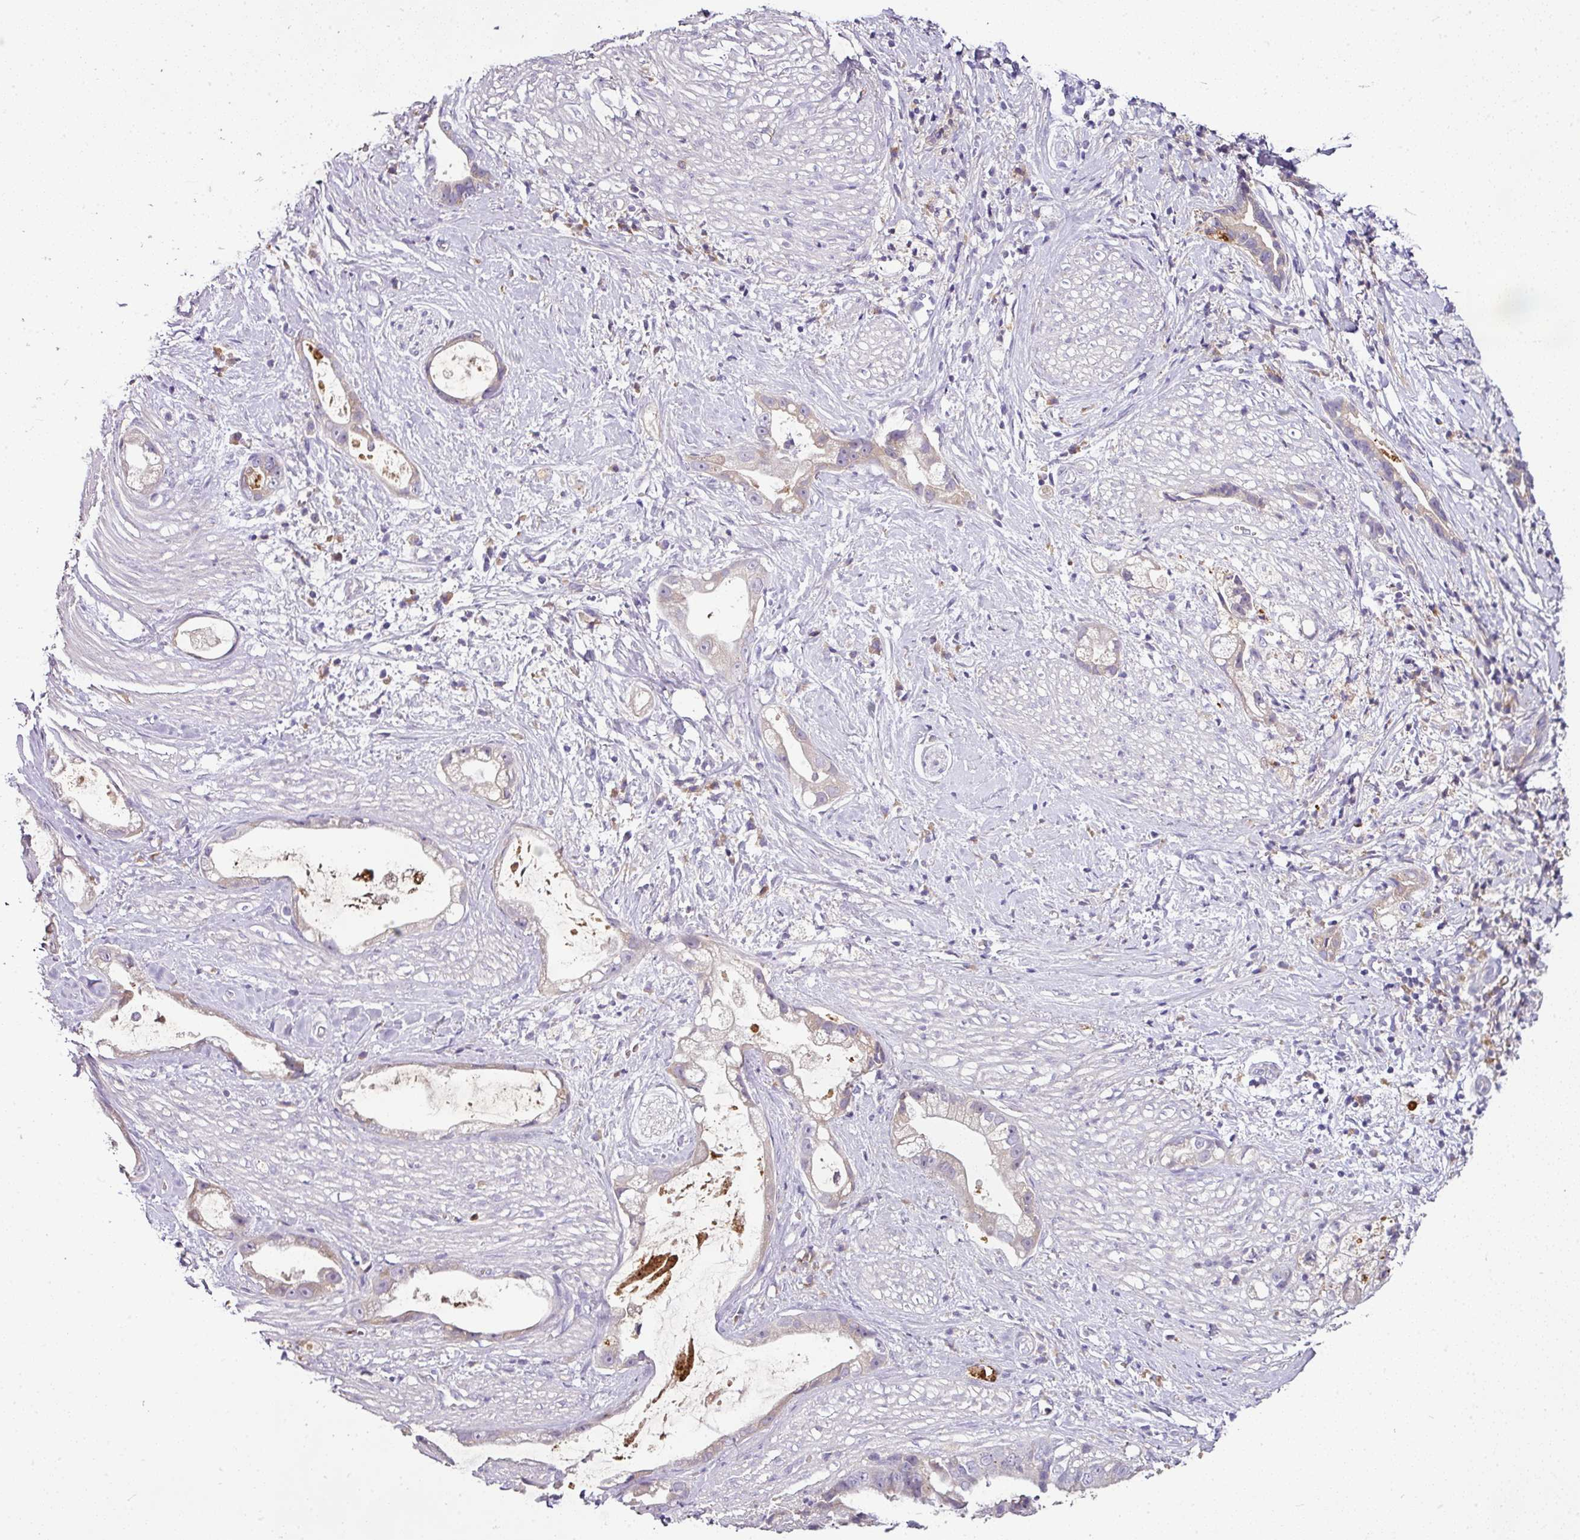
{"staining": {"intensity": "negative", "quantity": "none", "location": "none"}, "tissue": "stomach cancer", "cell_type": "Tumor cells", "image_type": "cancer", "snomed": [{"axis": "morphology", "description": "Adenocarcinoma, NOS"}, {"axis": "topography", "description": "Stomach"}], "caption": "Immunohistochemistry (IHC) histopathology image of human stomach adenocarcinoma stained for a protein (brown), which demonstrates no expression in tumor cells.", "gene": "CAB39L", "patient": {"sex": "male", "age": 55}}